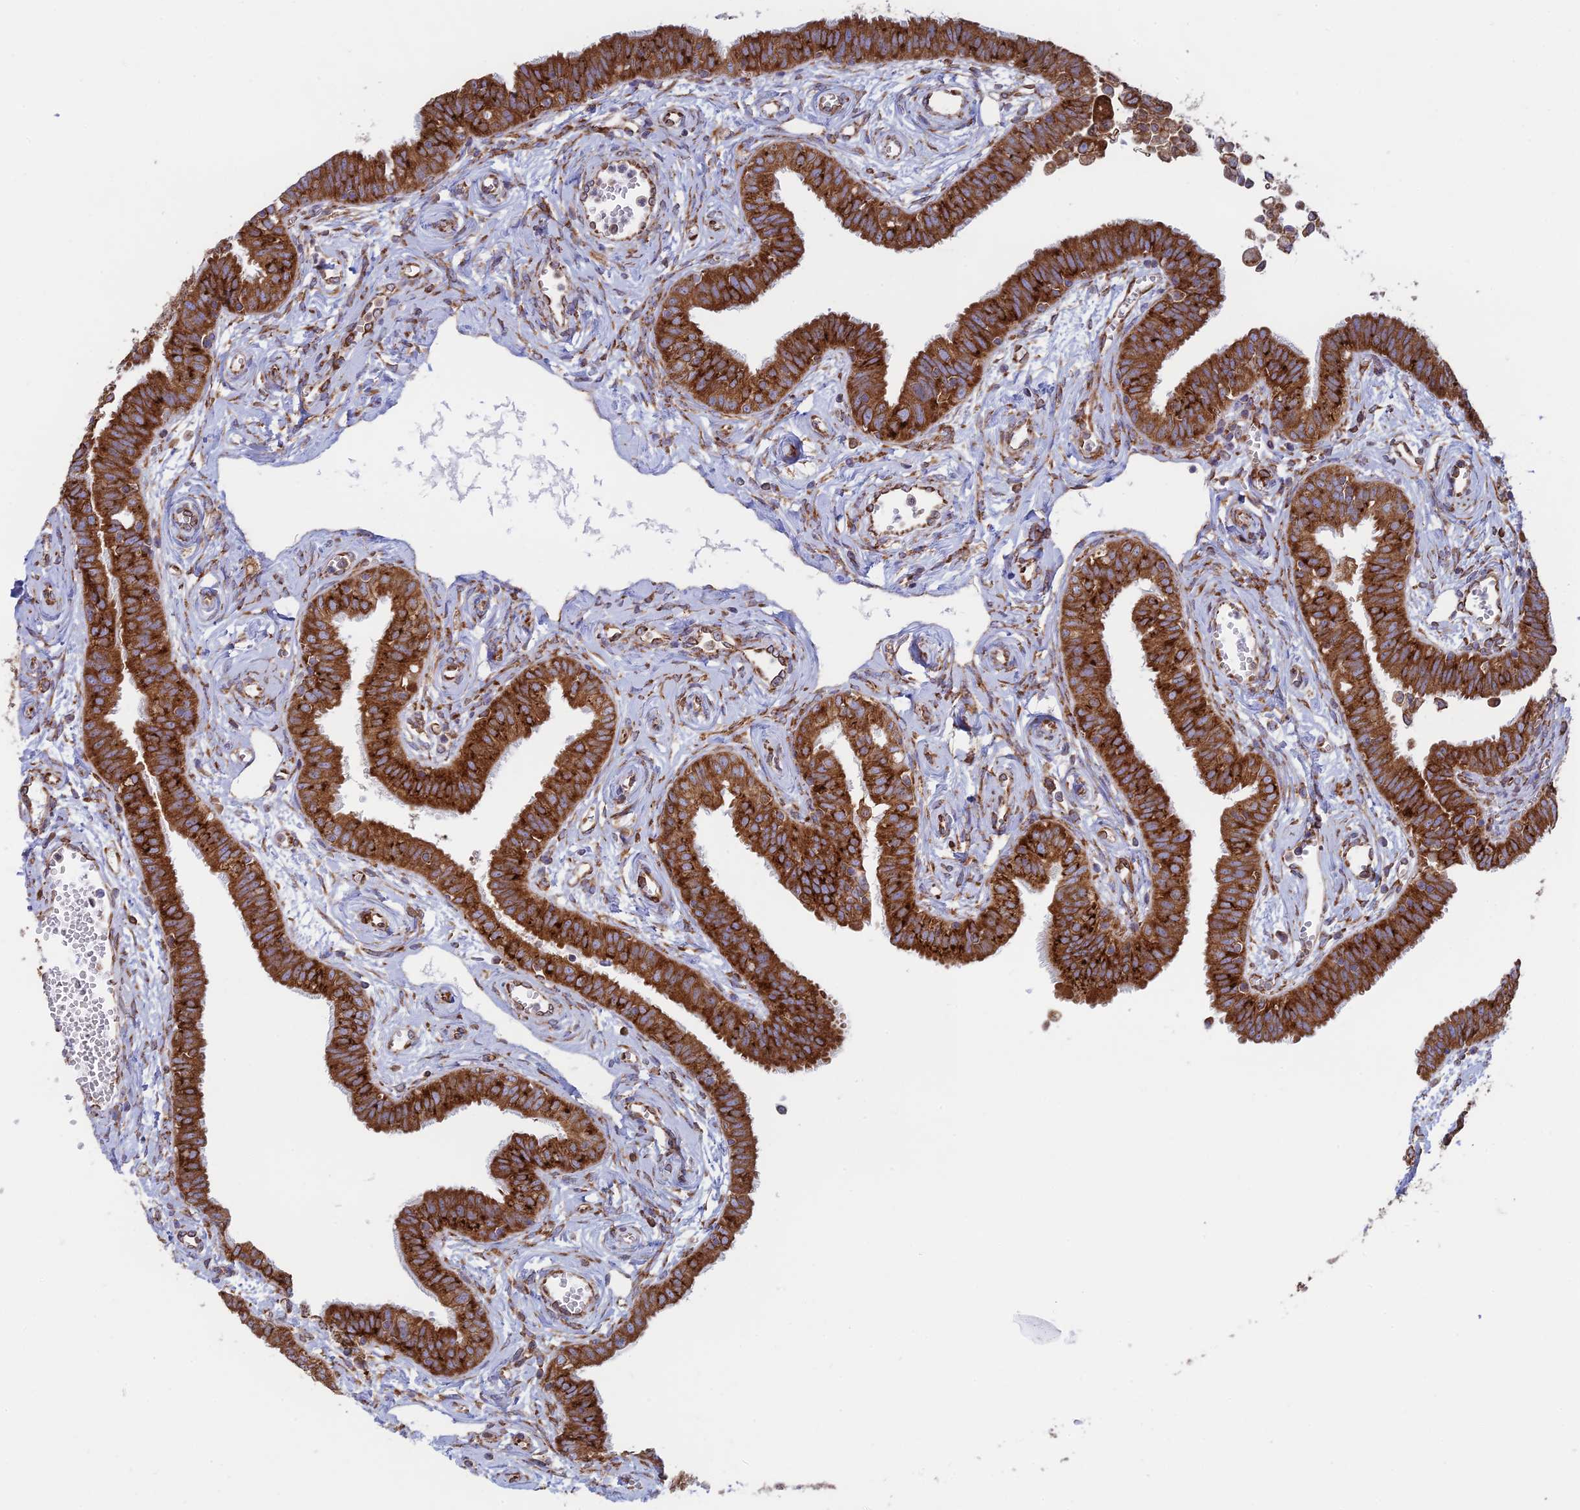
{"staining": {"intensity": "strong", "quantity": ">75%", "location": "cytoplasmic/membranous"}, "tissue": "fallopian tube", "cell_type": "Glandular cells", "image_type": "normal", "snomed": [{"axis": "morphology", "description": "Normal tissue, NOS"}, {"axis": "morphology", "description": "Carcinoma, NOS"}, {"axis": "topography", "description": "Fallopian tube"}, {"axis": "topography", "description": "Ovary"}], "caption": "The photomicrograph exhibits a brown stain indicating the presence of a protein in the cytoplasmic/membranous of glandular cells in fallopian tube.", "gene": "CCDC69", "patient": {"sex": "female", "age": 59}}